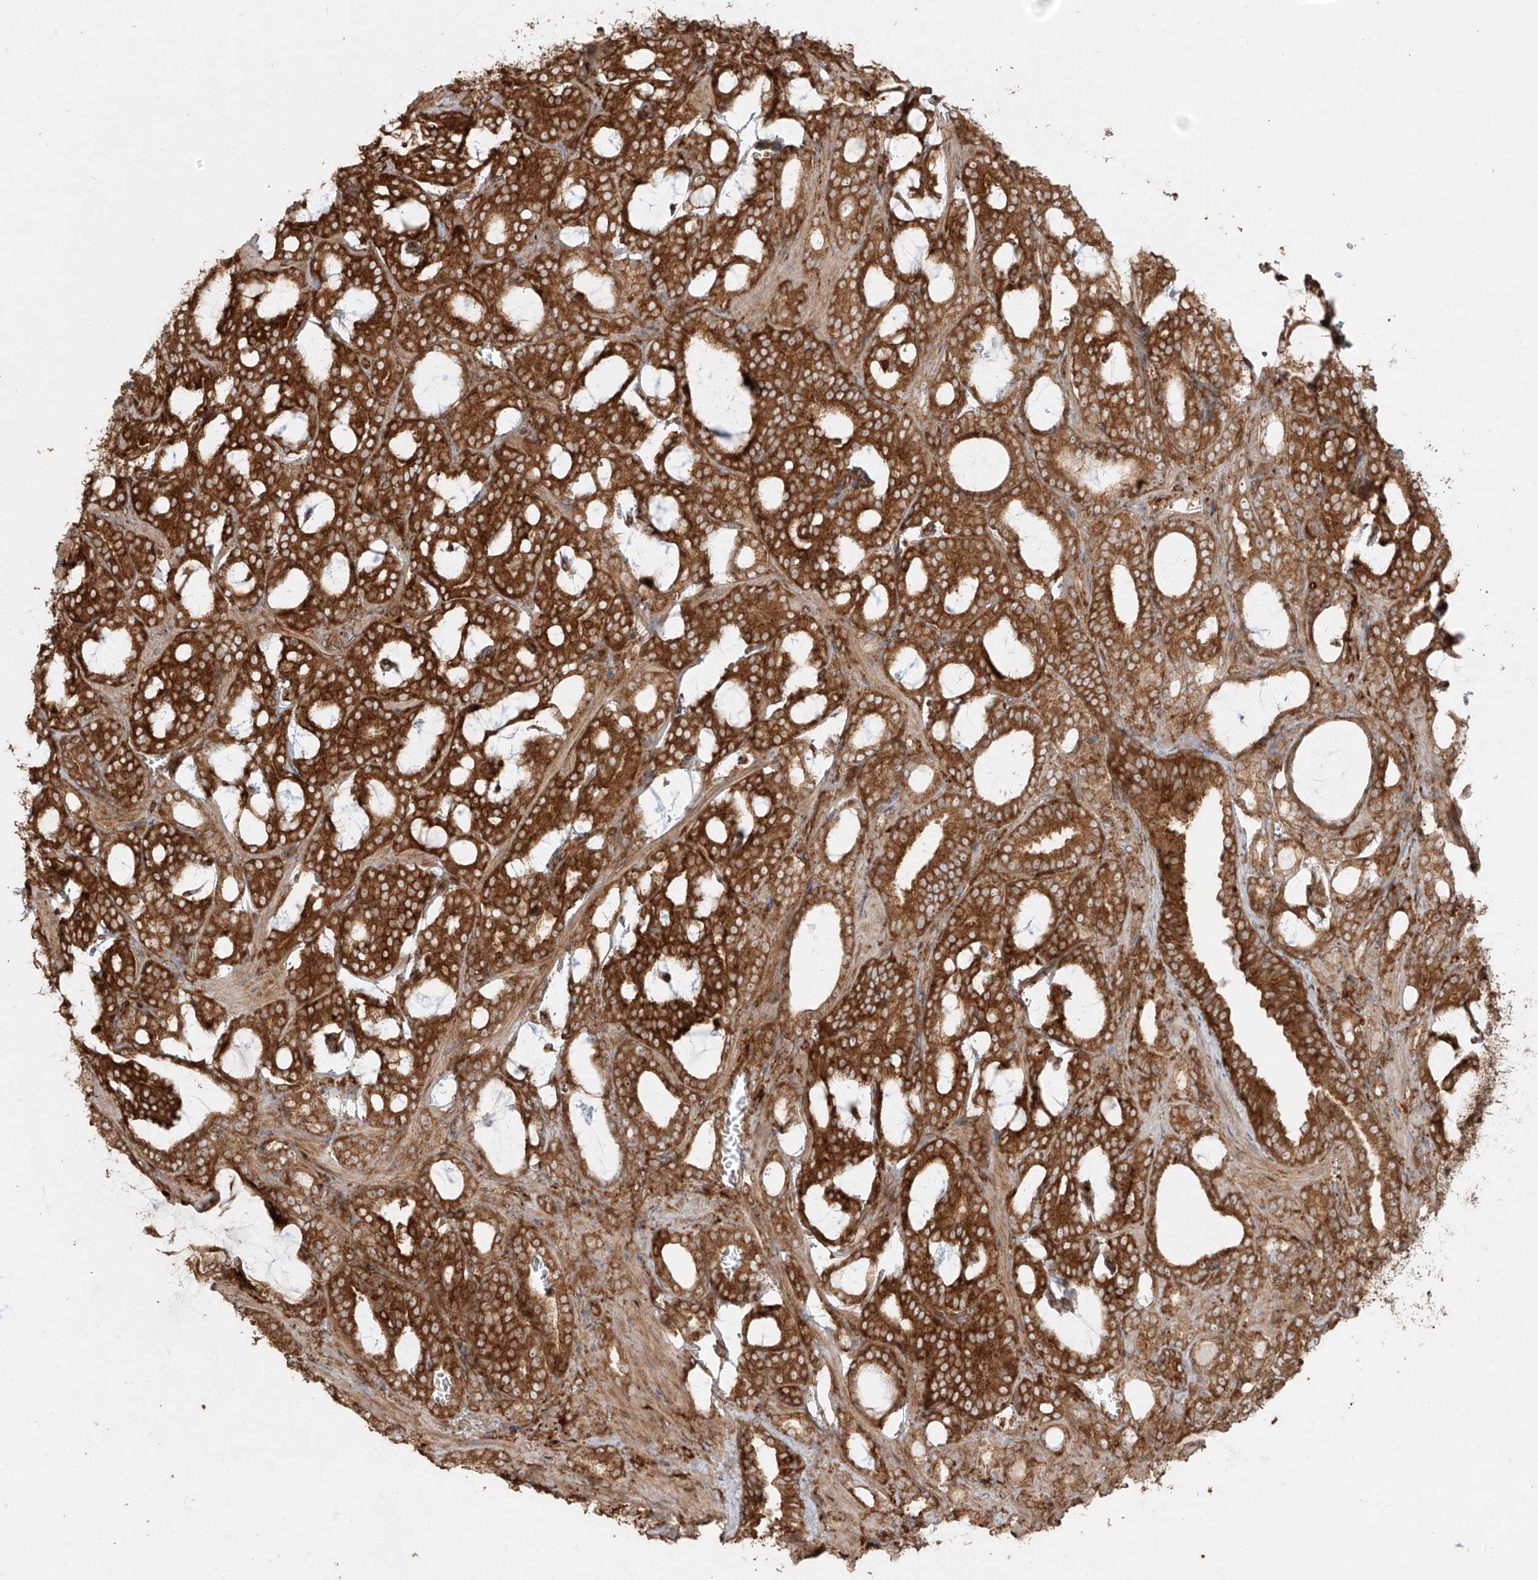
{"staining": {"intensity": "strong", "quantity": ">75%", "location": "cytoplasmic/membranous"}, "tissue": "prostate cancer", "cell_type": "Tumor cells", "image_type": "cancer", "snomed": [{"axis": "morphology", "description": "Adenocarcinoma, High grade"}, {"axis": "topography", "description": "Prostate and seminal vesicle, NOS"}], "caption": "This is an image of IHC staining of prostate adenocarcinoma (high-grade), which shows strong positivity in the cytoplasmic/membranous of tumor cells.", "gene": "SNX9", "patient": {"sex": "male", "age": 67}}